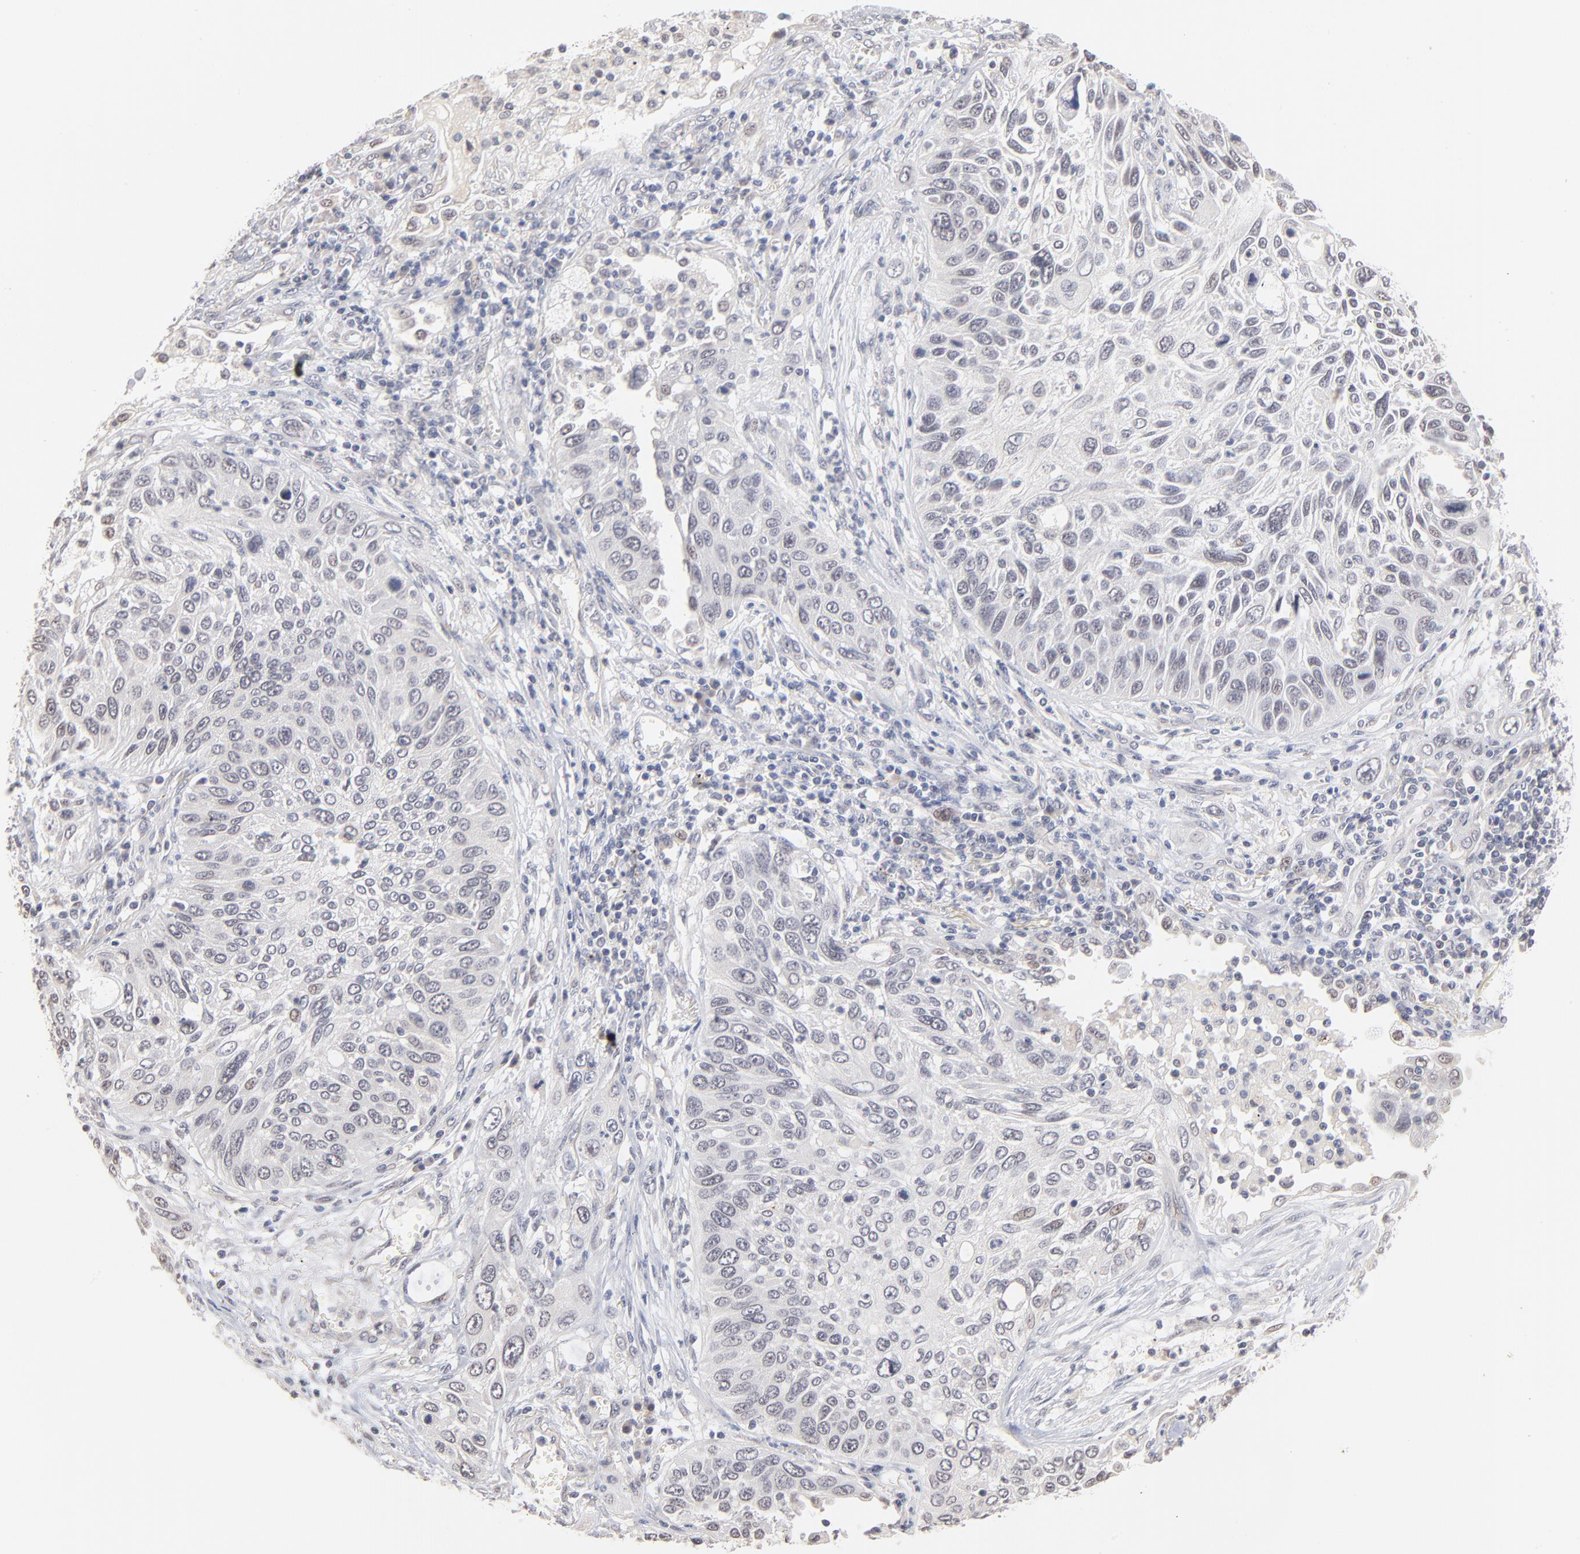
{"staining": {"intensity": "weak", "quantity": "<25%", "location": "cytoplasmic/membranous,nuclear"}, "tissue": "lung cancer", "cell_type": "Tumor cells", "image_type": "cancer", "snomed": [{"axis": "morphology", "description": "Squamous cell carcinoma, NOS"}, {"axis": "topography", "description": "Lung"}], "caption": "This is an immunohistochemistry photomicrograph of squamous cell carcinoma (lung). There is no expression in tumor cells.", "gene": "MSL2", "patient": {"sex": "female", "age": 76}}